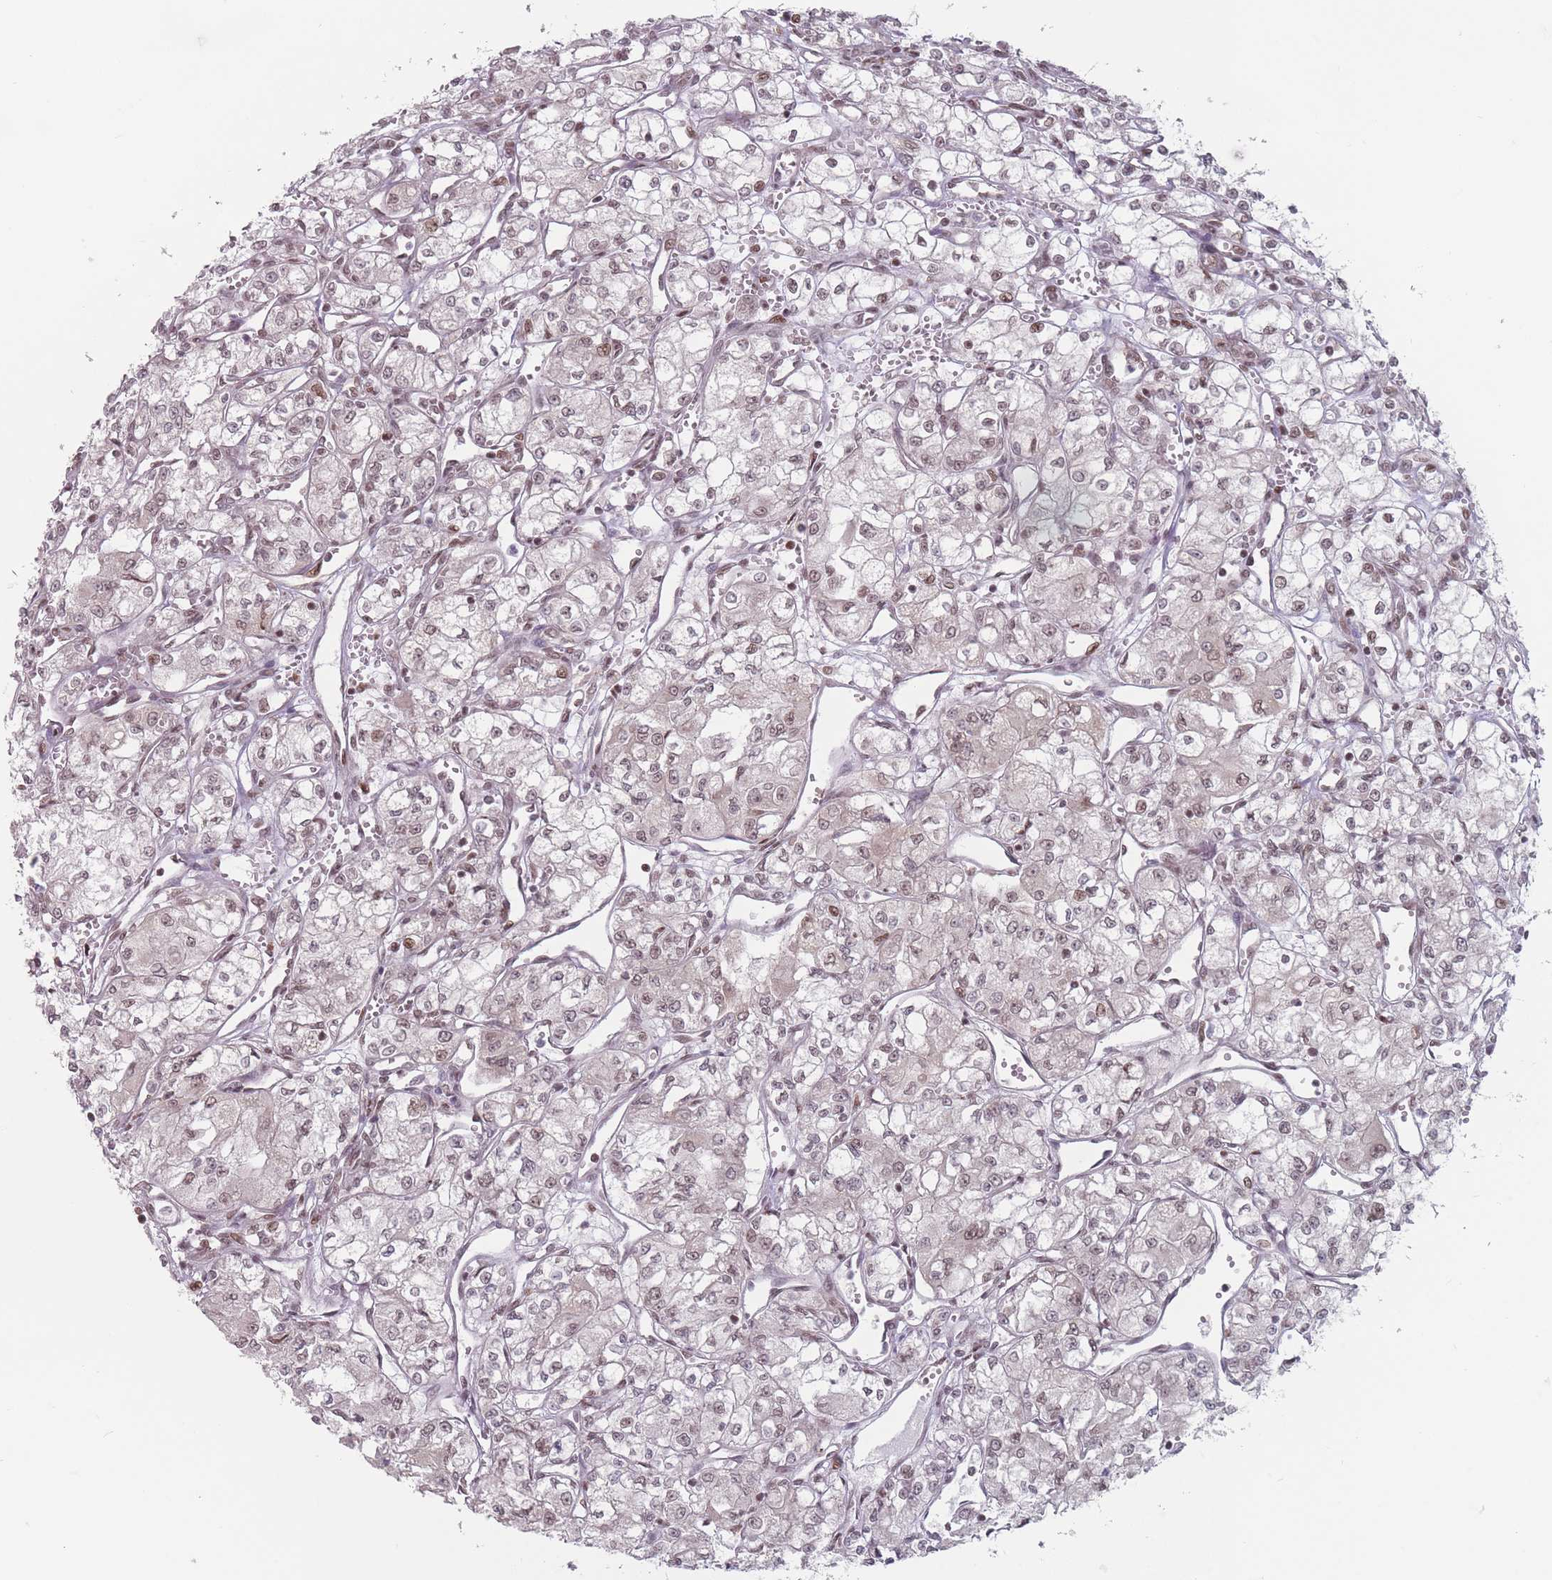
{"staining": {"intensity": "moderate", "quantity": "25%-75%", "location": "nuclear"}, "tissue": "renal cancer", "cell_type": "Tumor cells", "image_type": "cancer", "snomed": [{"axis": "morphology", "description": "Adenocarcinoma, NOS"}, {"axis": "topography", "description": "Kidney"}], "caption": "A micrograph showing moderate nuclear expression in approximately 25%-75% of tumor cells in adenocarcinoma (renal), as visualized by brown immunohistochemical staining.", "gene": "SH3BGRL2", "patient": {"sex": "male", "age": 59}}